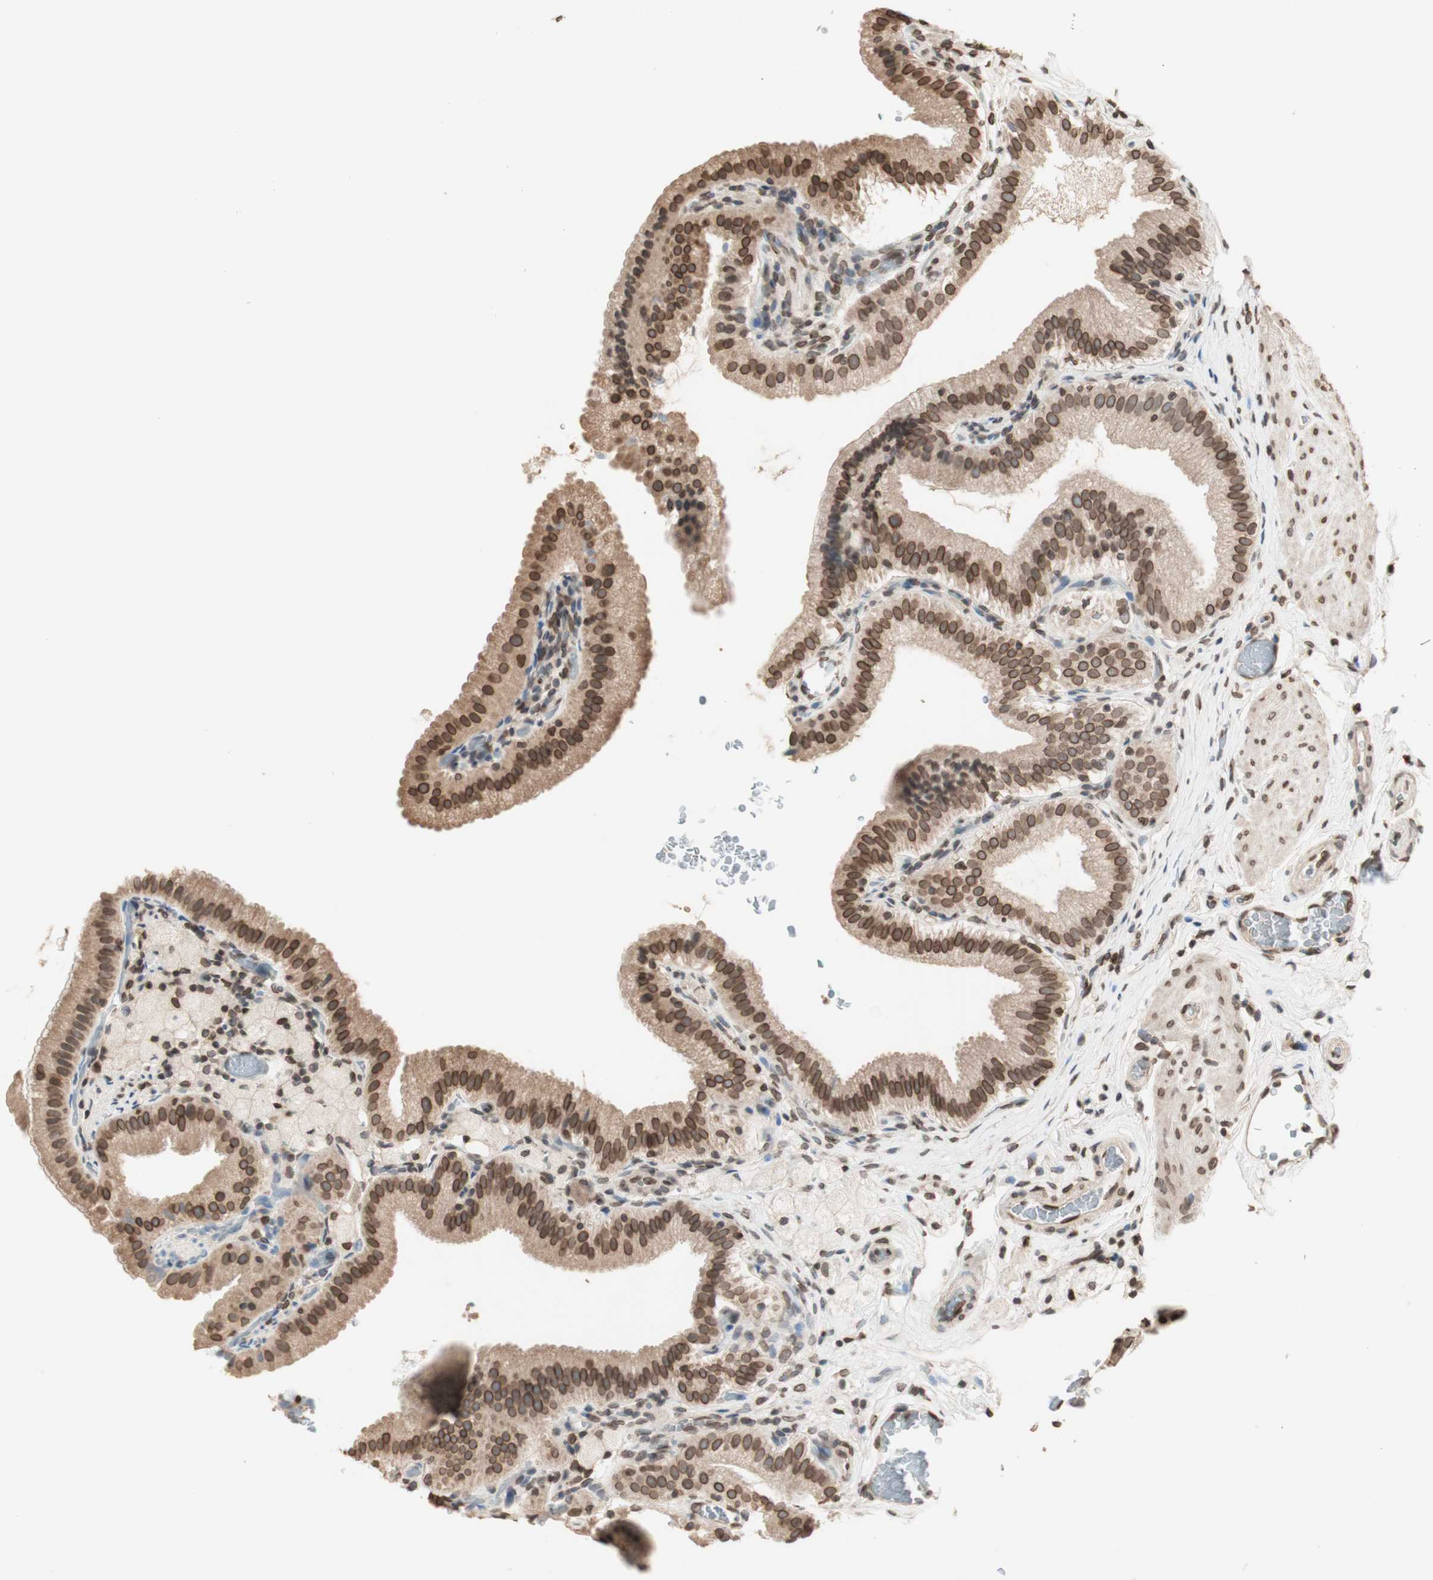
{"staining": {"intensity": "moderate", "quantity": ">75%", "location": "cytoplasmic/membranous,nuclear"}, "tissue": "gallbladder", "cell_type": "Glandular cells", "image_type": "normal", "snomed": [{"axis": "morphology", "description": "Normal tissue, NOS"}, {"axis": "topography", "description": "Gallbladder"}], "caption": "A photomicrograph of gallbladder stained for a protein demonstrates moderate cytoplasmic/membranous,nuclear brown staining in glandular cells. Using DAB (3,3'-diaminobenzidine) (brown) and hematoxylin (blue) stains, captured at high magnification using brightfield microscopy.", "gene": "TMPO", "patient": {"sex": "male", "age": 54}}